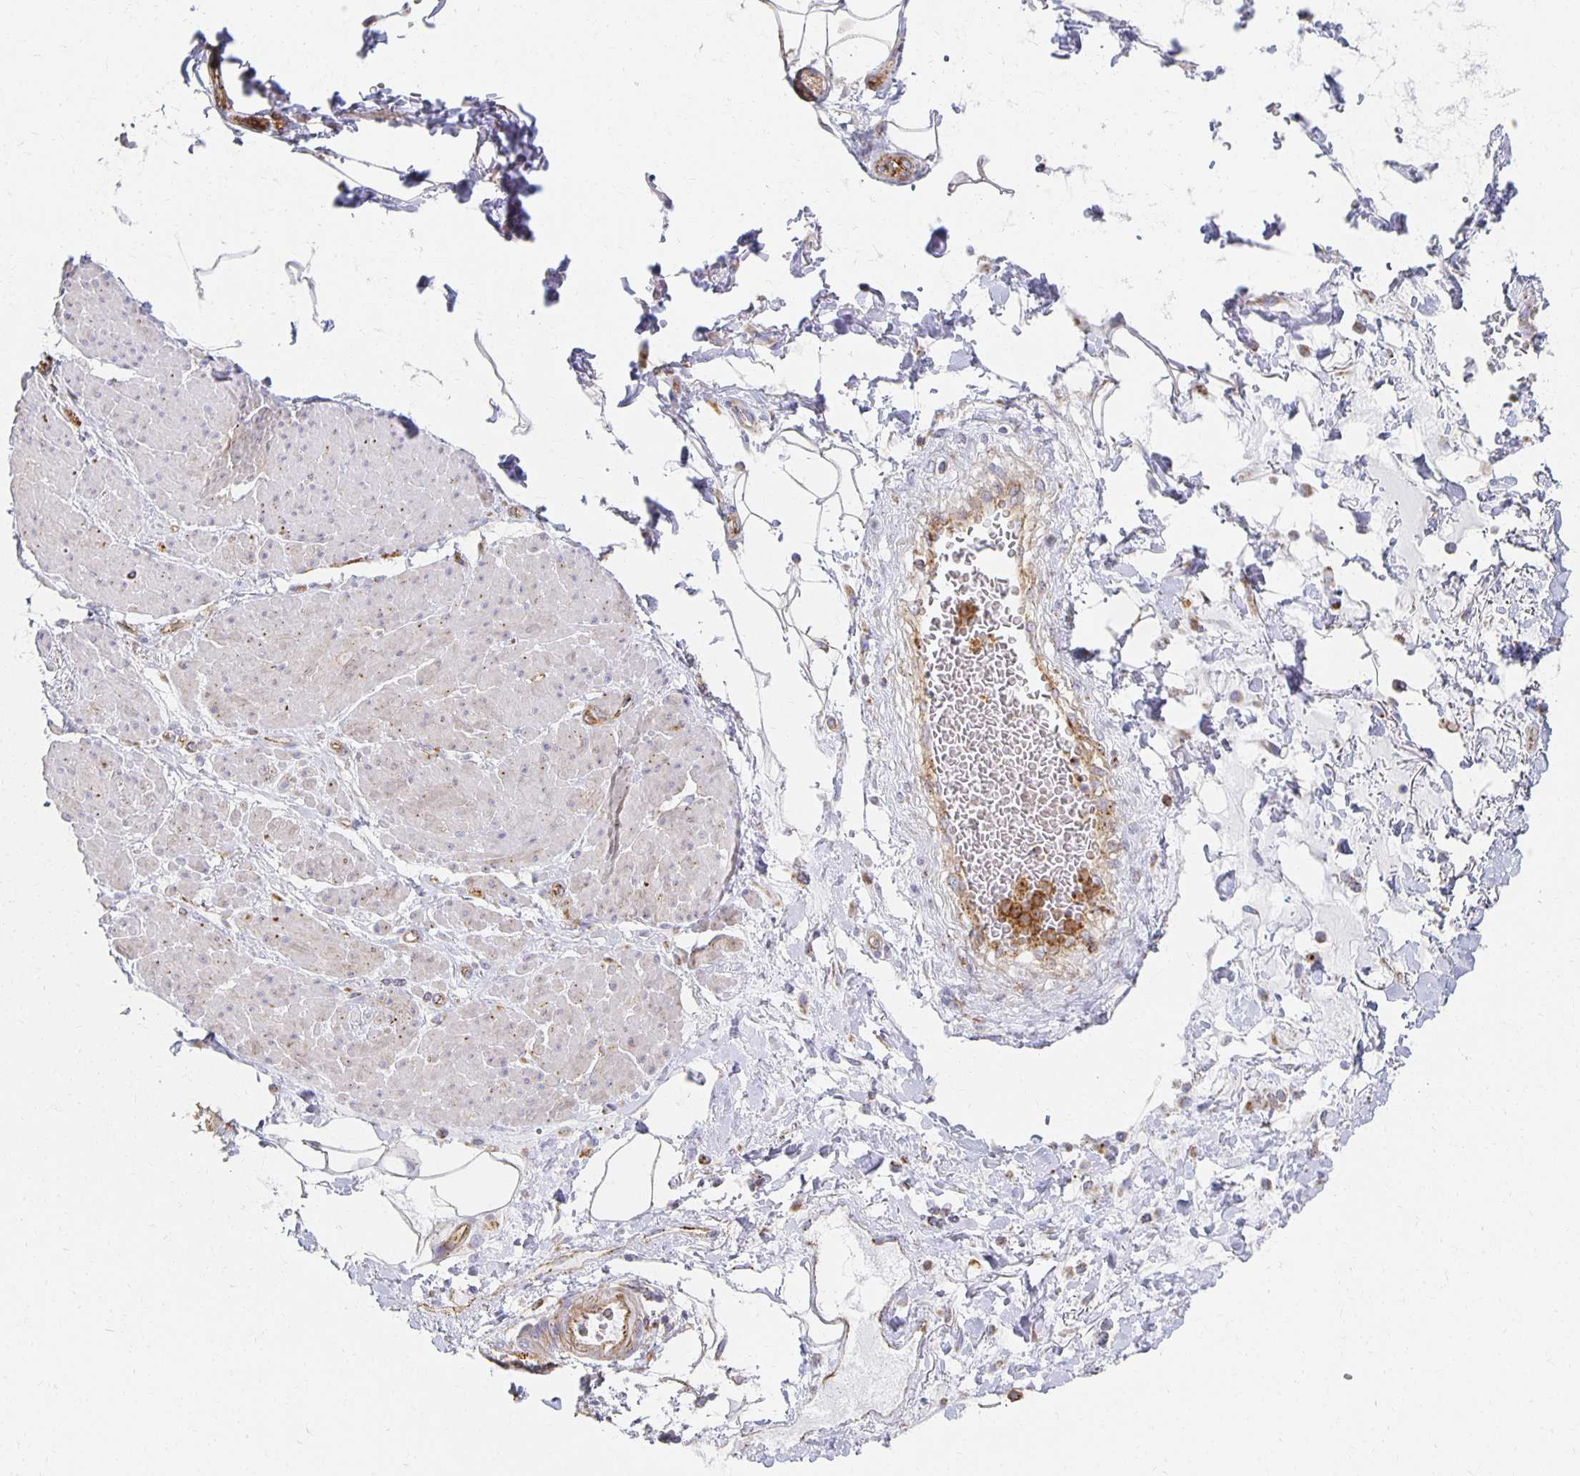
{"staining": {"intensity": "negative", "quantity": "none", "location": "none"}, "tissue": "adipose tissue", "cell_type": "Adipocytes", "image_type": "normal", "snomed": [{"axis": "morphology", "description": "Normal tissue, NOS"}, {"axis": "topography", "description": "Vagina"}, {"axis": "topography", "description": "Peripheral nerve tissue"}], "caption": "The immunohistochemistry (IHC) image has no significant positivity in adipocytes of adipose tissue.", "gene": "TAAR1", "patient": {"sex": "female", "age": 71}}